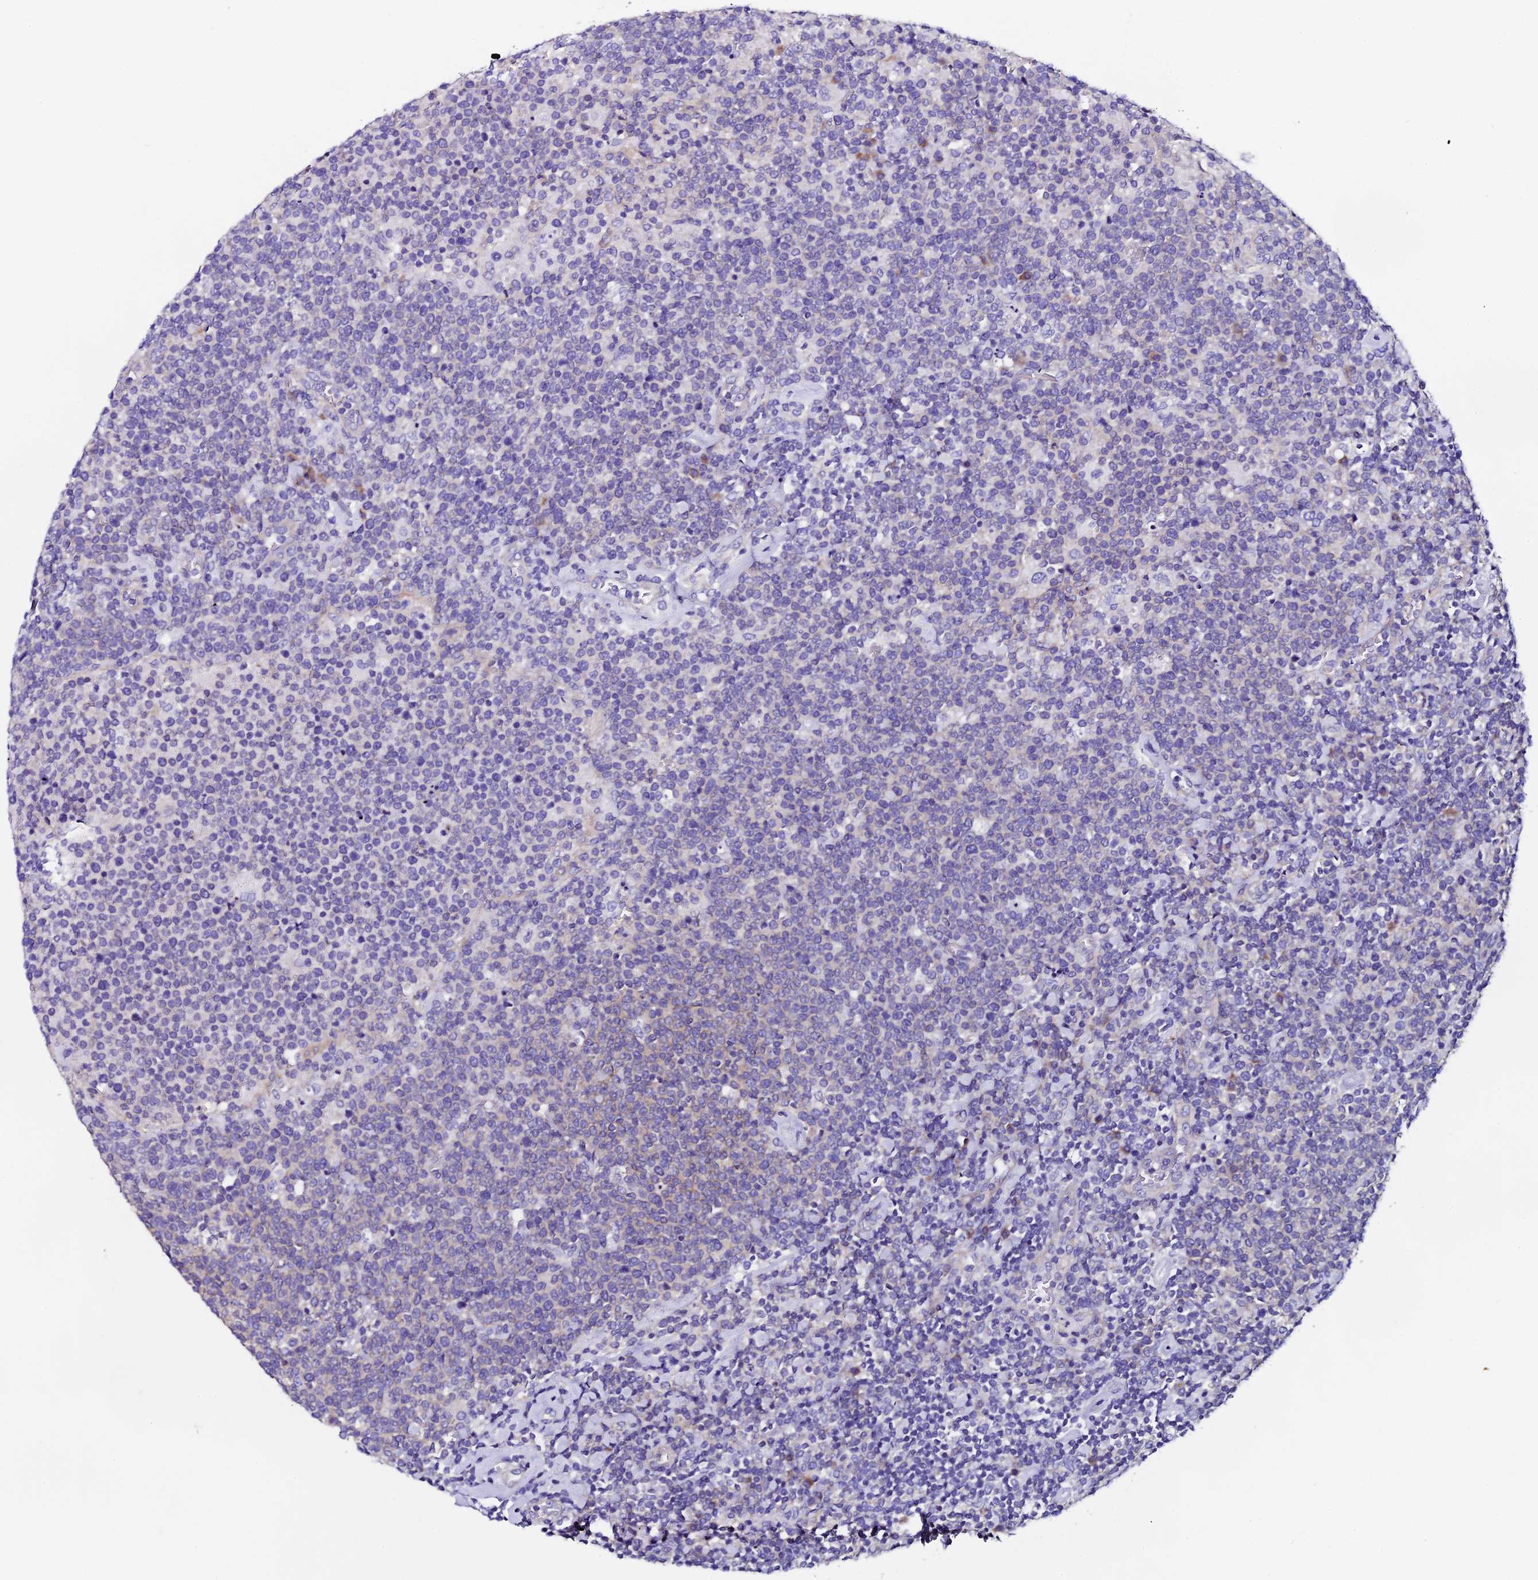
{"staining": {"intensity": "negative", "quantity": "none", "location": "none"}, "tissue": "lymphoma", "cell_type": "Tumor cells", "image_type": "cancer", "snomed": [{"axis": "morphology", "description": "Malignant lymphoma, non-Hodgkin's type, High grade"}, {"axis": "topography", "description": "Lymph node"}], "caption": "Immunohistochemistry (IHC) of lymphoma displays no staining in tumor cells.", "gene": "COMTD1", "patient": {"sex": "male", "age": 61}}